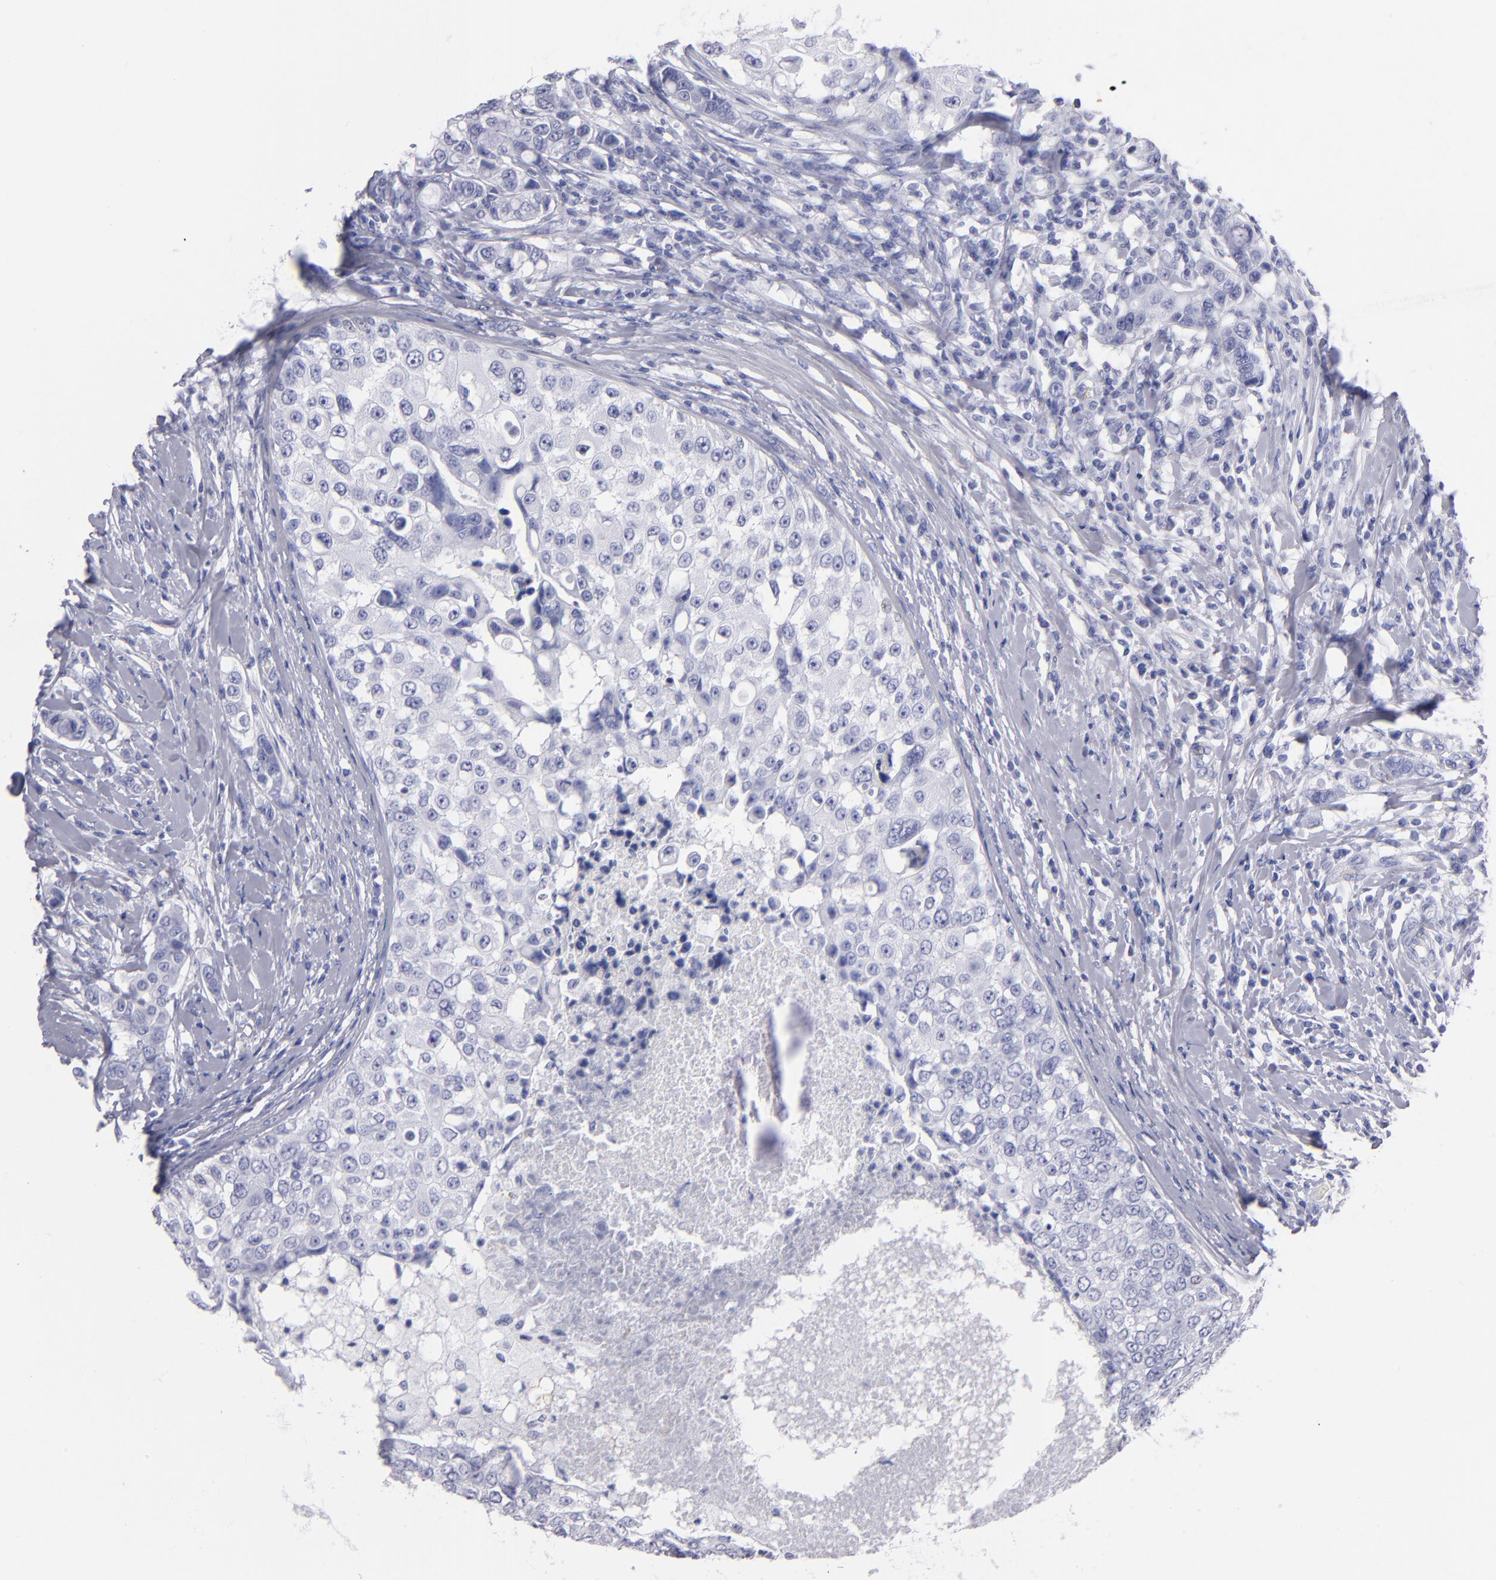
{"staining": {"intensity": "negative", "quantity": "none", "location": "none"}, "tissue": "breast cancer", "cell_type": "Tumor cells", "image_type": "cancer", "snomed": [{"axis": "morphology", "description": "Duct carcinoma"}, {"axis": "topography", "description": "Breast"}], "caption": "IHC photomicrograph of human breast cancer (intraductal carcinoma) stained for a protein (brown), which demonstrates no positivity in tumor cells.", "gene": "MB", "patient": {"sex": "female", "age": 27}}